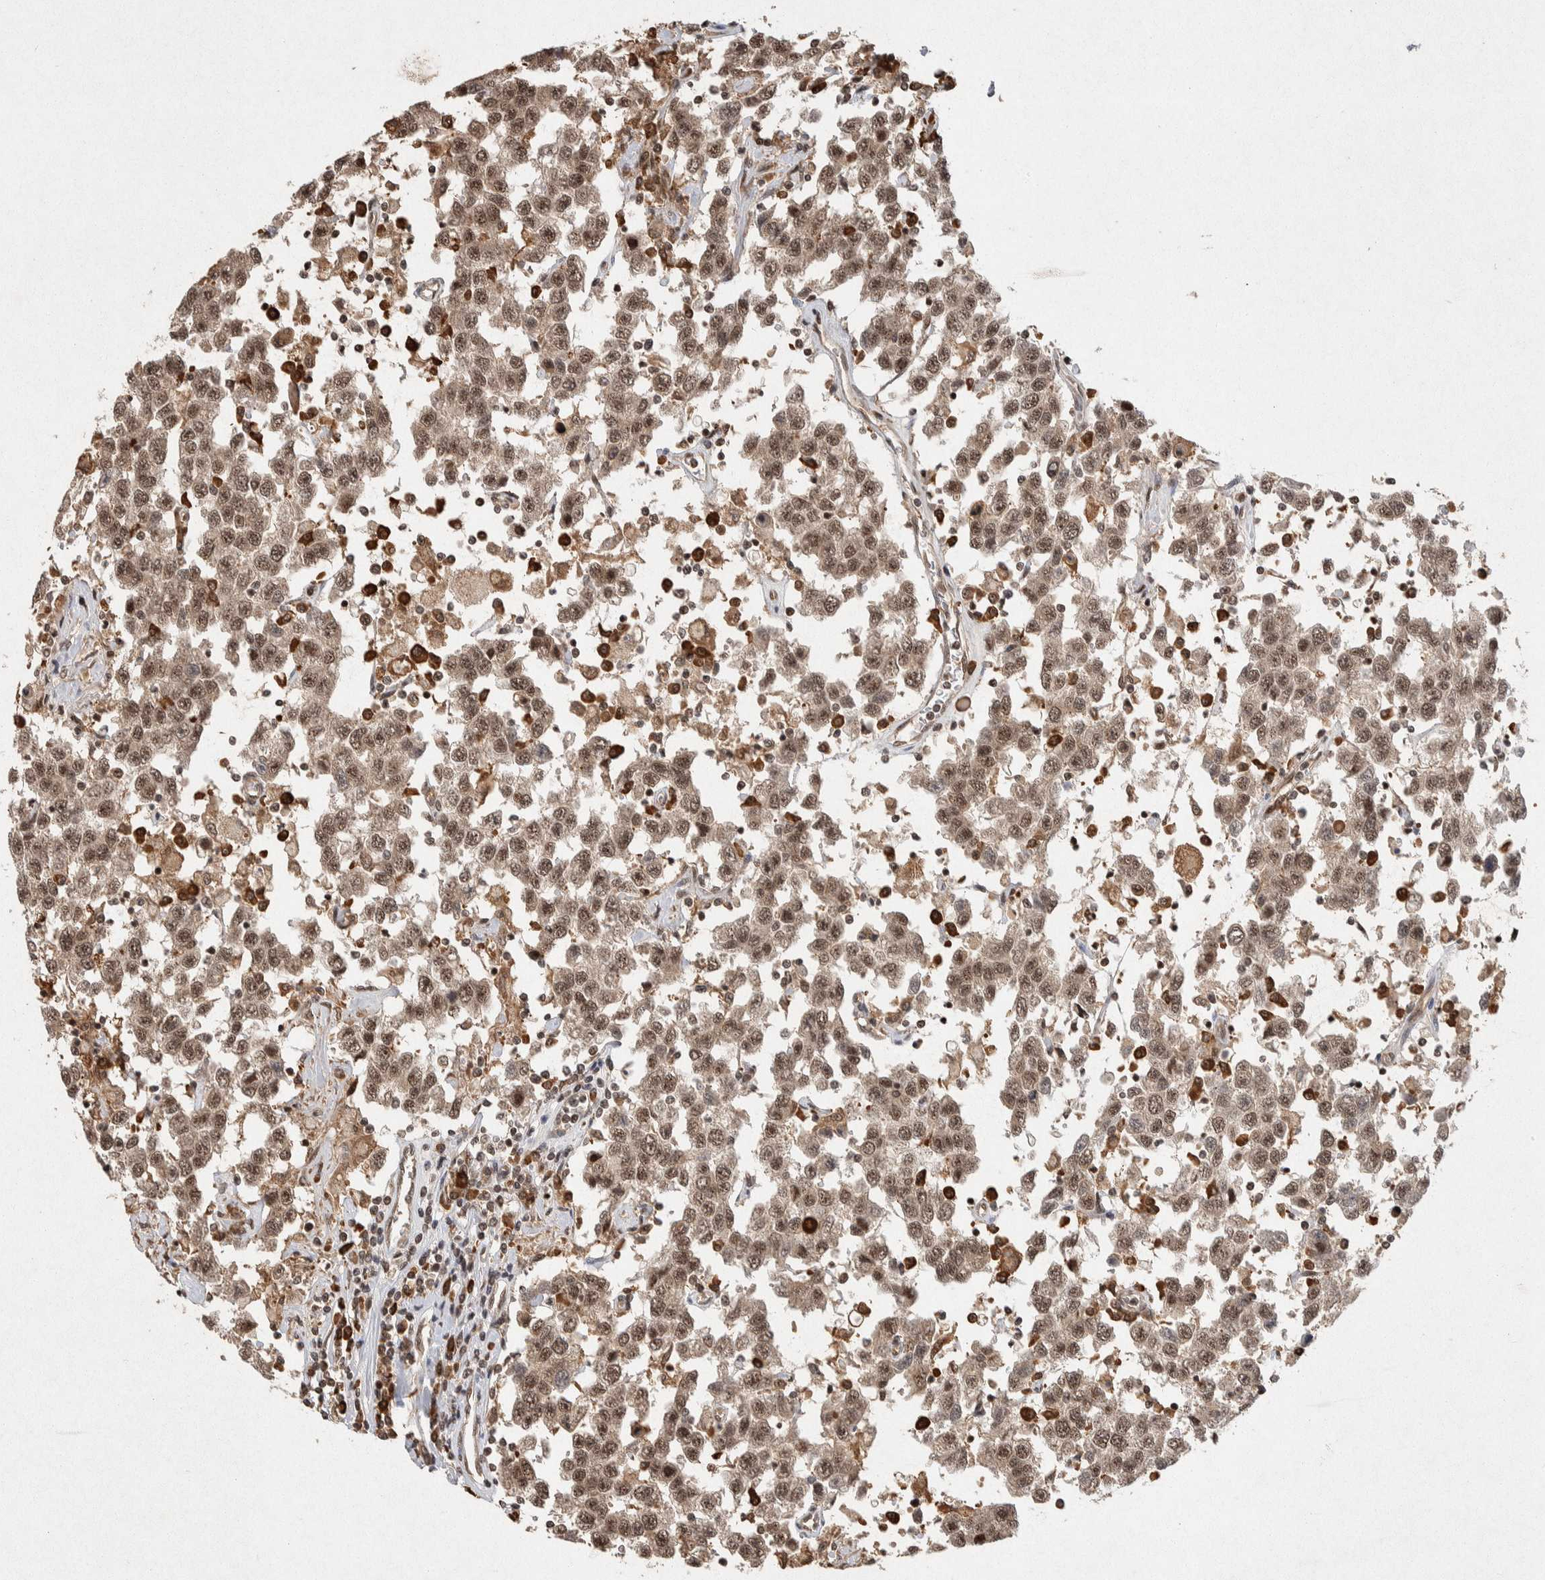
{"staining": {"intensity": "moderate", "quantity": ">75%", "location": "nuclear"}, "tissue": "testis cancer", "cell_type": "Tumor cells", "image_type": "cancer", "snomed": [{"axis": "morphology", "description": "Seminoma, NOS"}, {"axis": "topography", "description": "Testis"}], "caption": "Human seminoma (testis) stained with a brown dye shows moderate nuclear positive positivity in about >75% of tumor cells.", "gene": "TOR1B", "patient": {"sex": "male", "age": 41}}